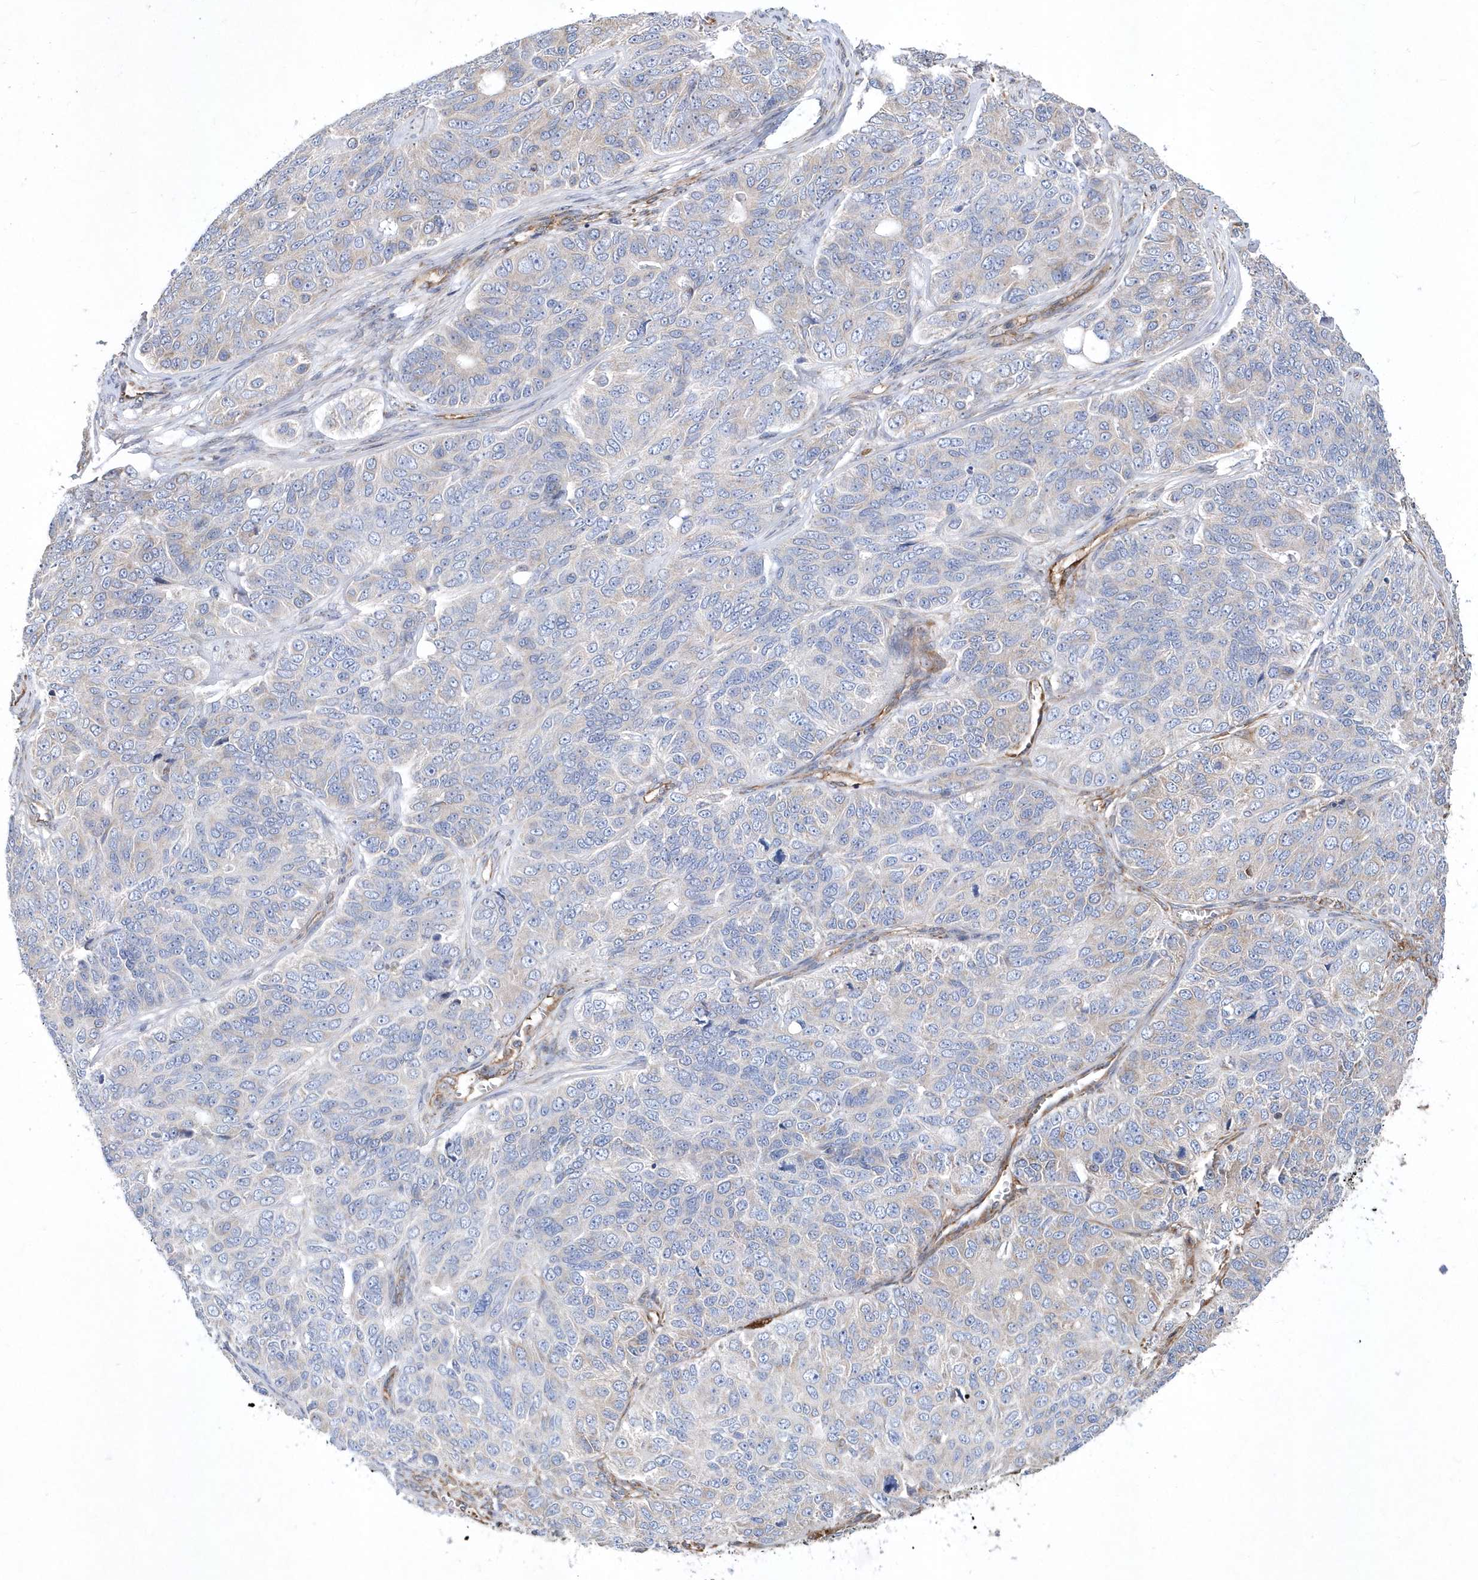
{"staining": {"intensity": "negative", "quantity": "none", "location": "none"}, "tissue": "ovarian cancer", "cell_type": "Tumor cells", "image_type": "cancer", "snomed": [{"axis": "morphology", "description": "Carcinoma, endometroid"}, {"axis": "topography", "description": "Ovary"}], "caption": "An image of ovarian cancer (endometroid carcinoma) stained for a protein shows no brown staining in tumor cells.", "gene": "JKAMP", "patient": {"sex": "female", "age": 51}}